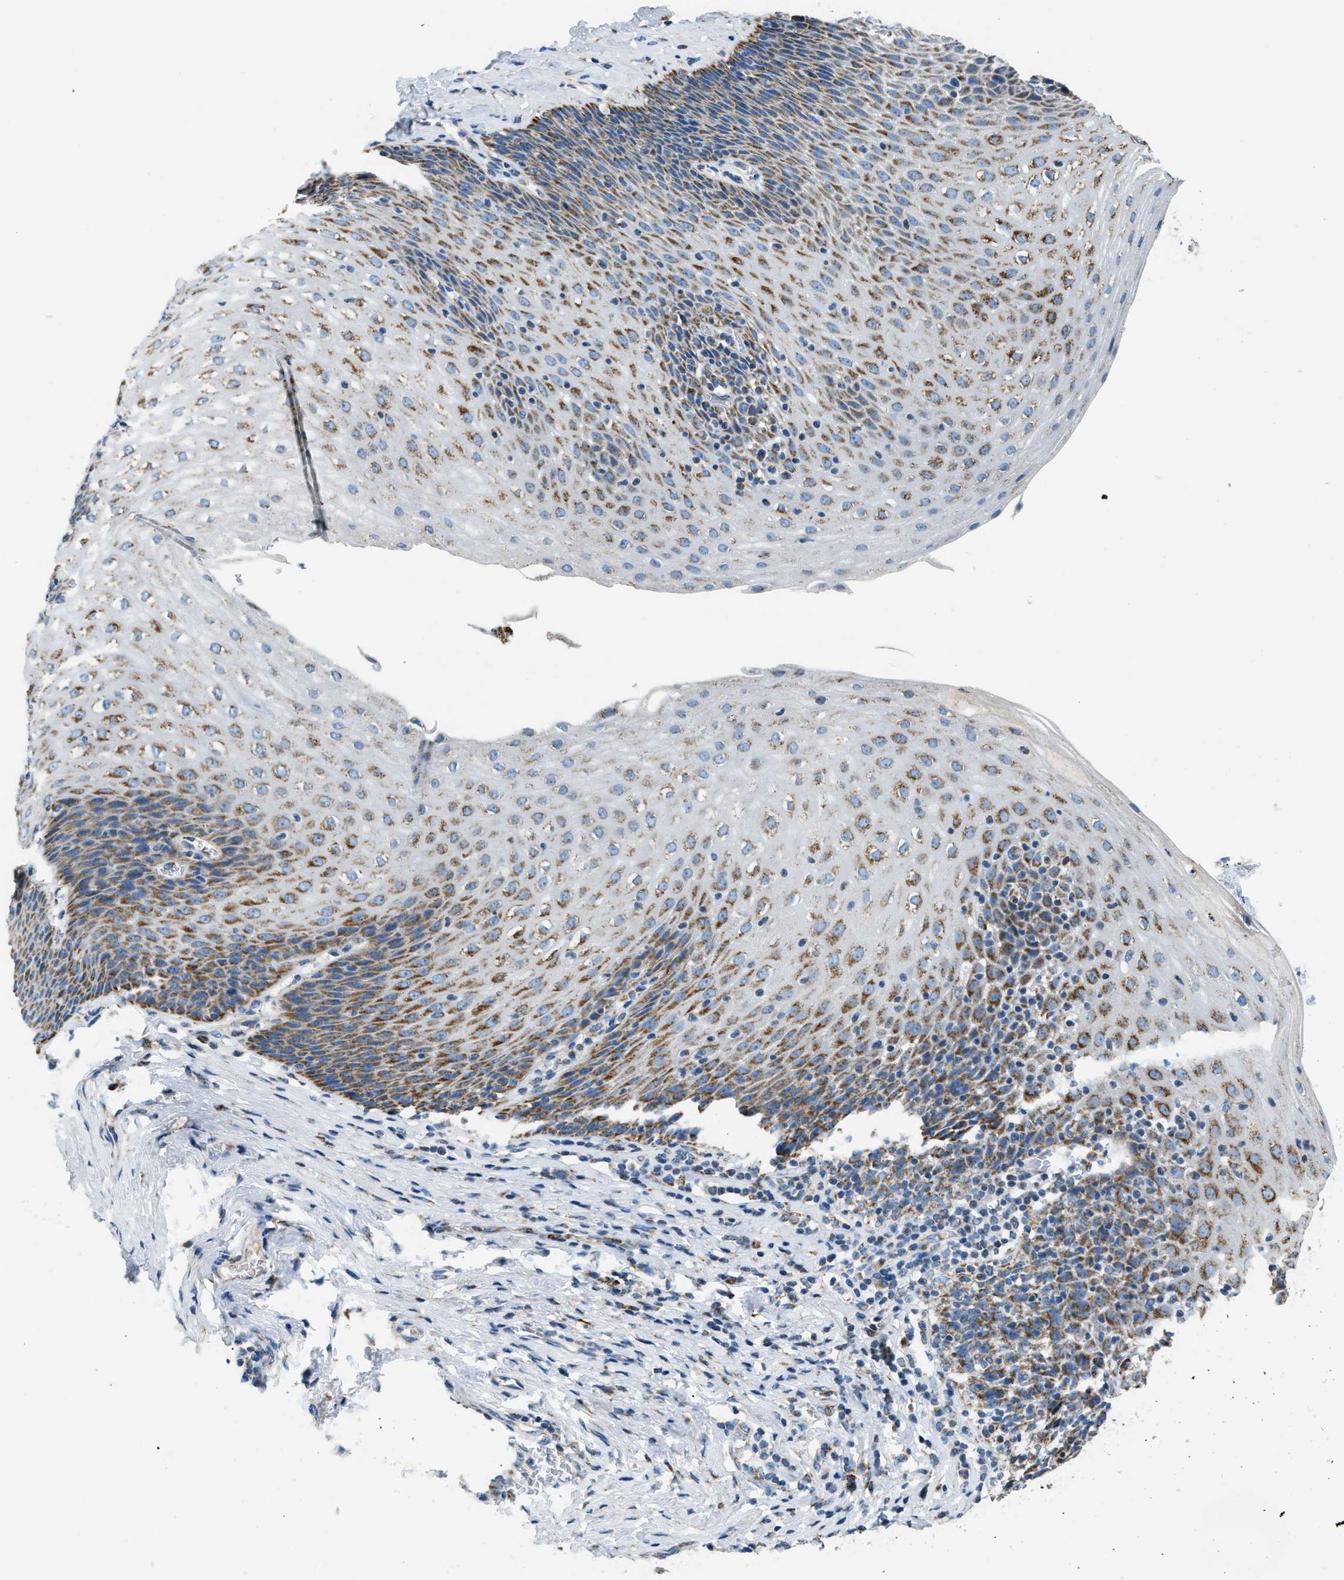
{"staining": {"intensity": "moderate", "quantity": ">75%", "location": "cytoplasmic/membranous"}, "tissue": "esophagus", "cell_type": "Squamous epithelial cells", "image_type": "normal", "snomed": [{"axis": "morphology", "description": "Normal tissue, NOS"}, {"axis": "topography", "description": "Esophagus"}], "caption": "Squamous epithelial cells show medium levels of moderate cytoplasmic/membranous expression in approximately >75% of cells in normal human esophagus. The staining was performed using DAB (3,3'-diaminobenzidine) to visualize the protein expression in brown, while the nuclei were stained in blue with hematoxylin (Magnification: 20x).", "gene": "ACADVL", "patient": {"sex": "female", "age": 61}}